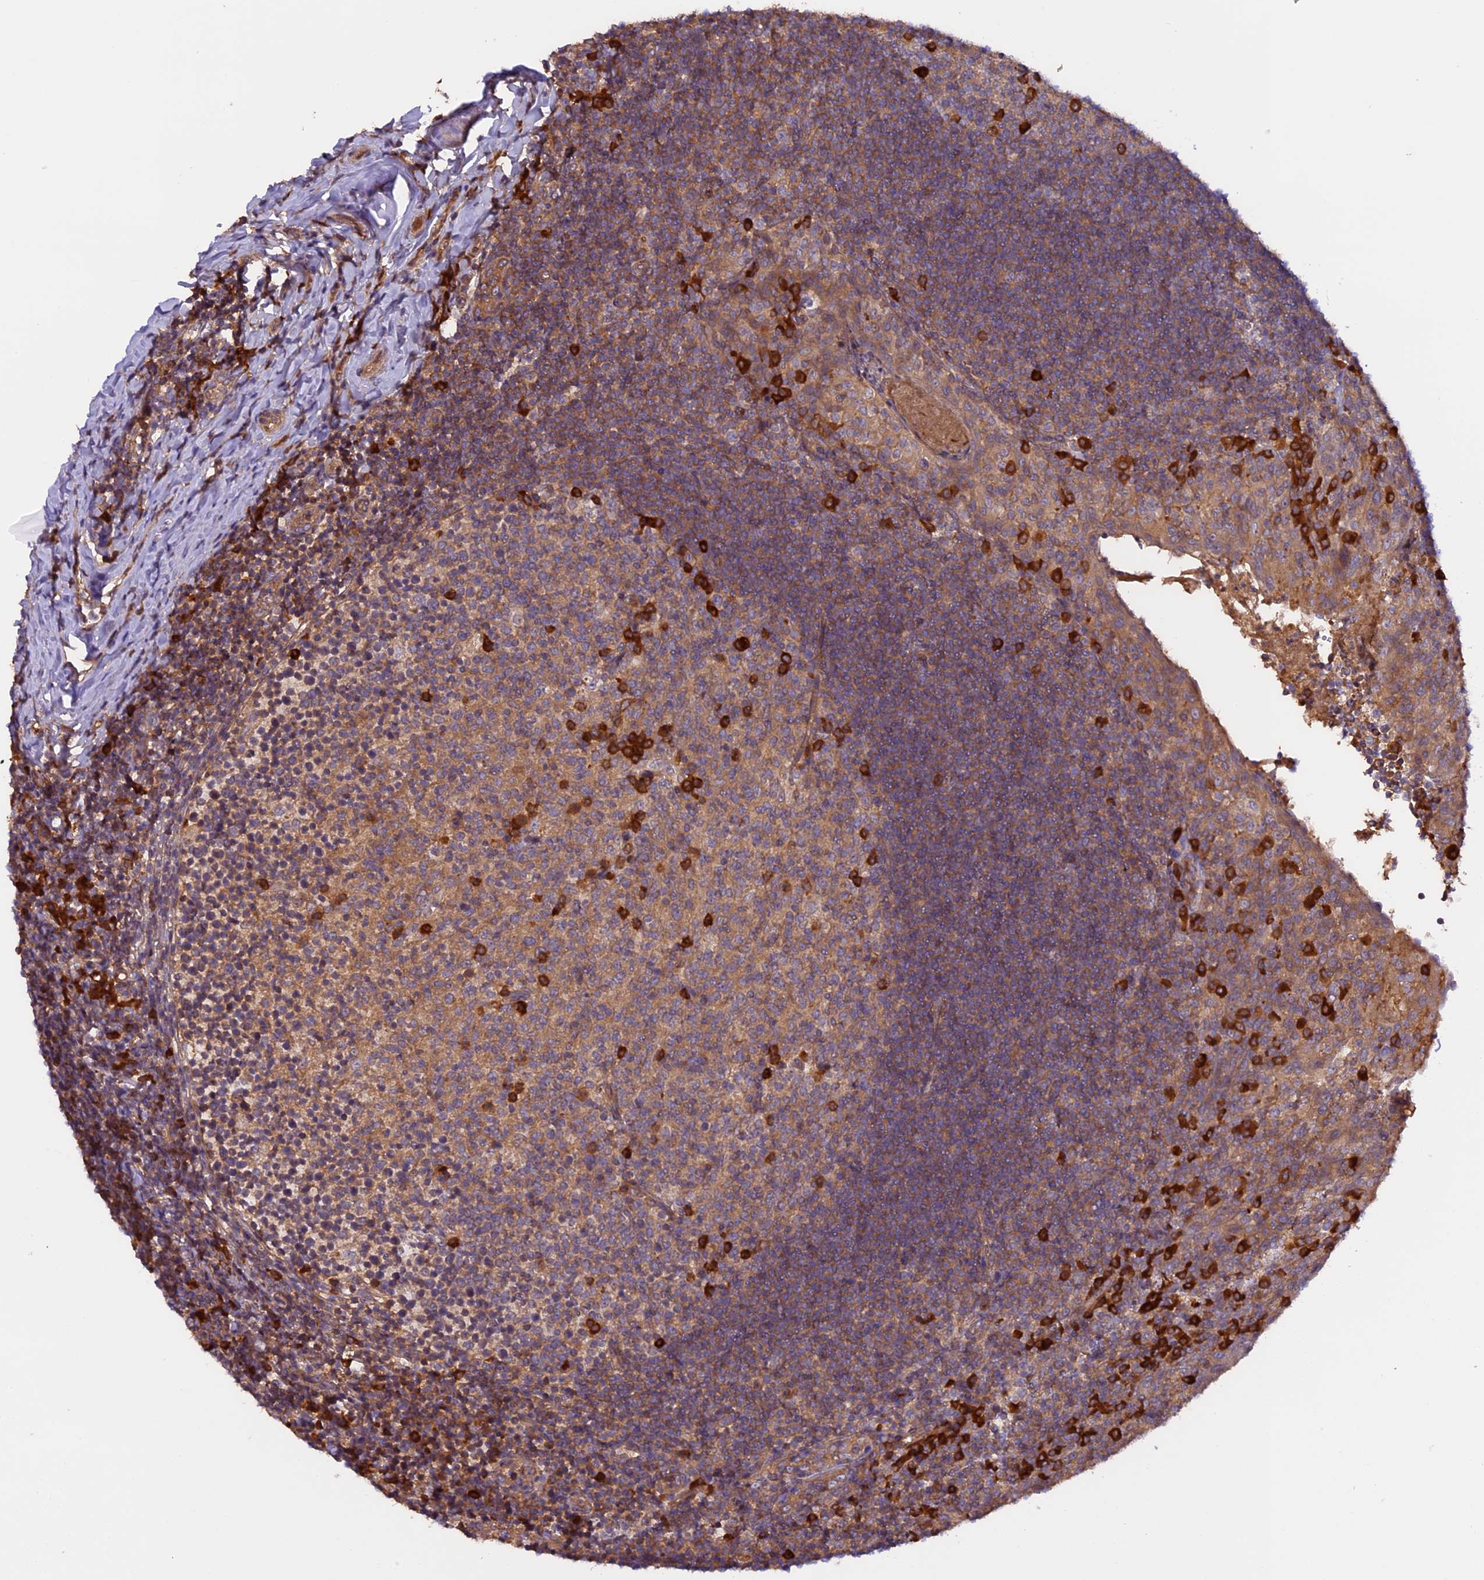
{"staining": {"intensity": "strong", "quantity": "<25%", "location": "cytoplasmic/membranous"}, "tissue": "tonsil", "cell_type": "Germinal center cells", "image_type": "normal", "snomed": [{"axis": "morphology", "description": "Normal tissue, NOS"}, {"axis": "topography", "description": "Tonsil"}], "caption": "Protein staining reveals strong cytoplasmic/membranous expression in approximately <25% of germinal center cells in unremarkable tonsil.", "gene": "SETD6", "patient": {"sex": "female", "age": 10}}